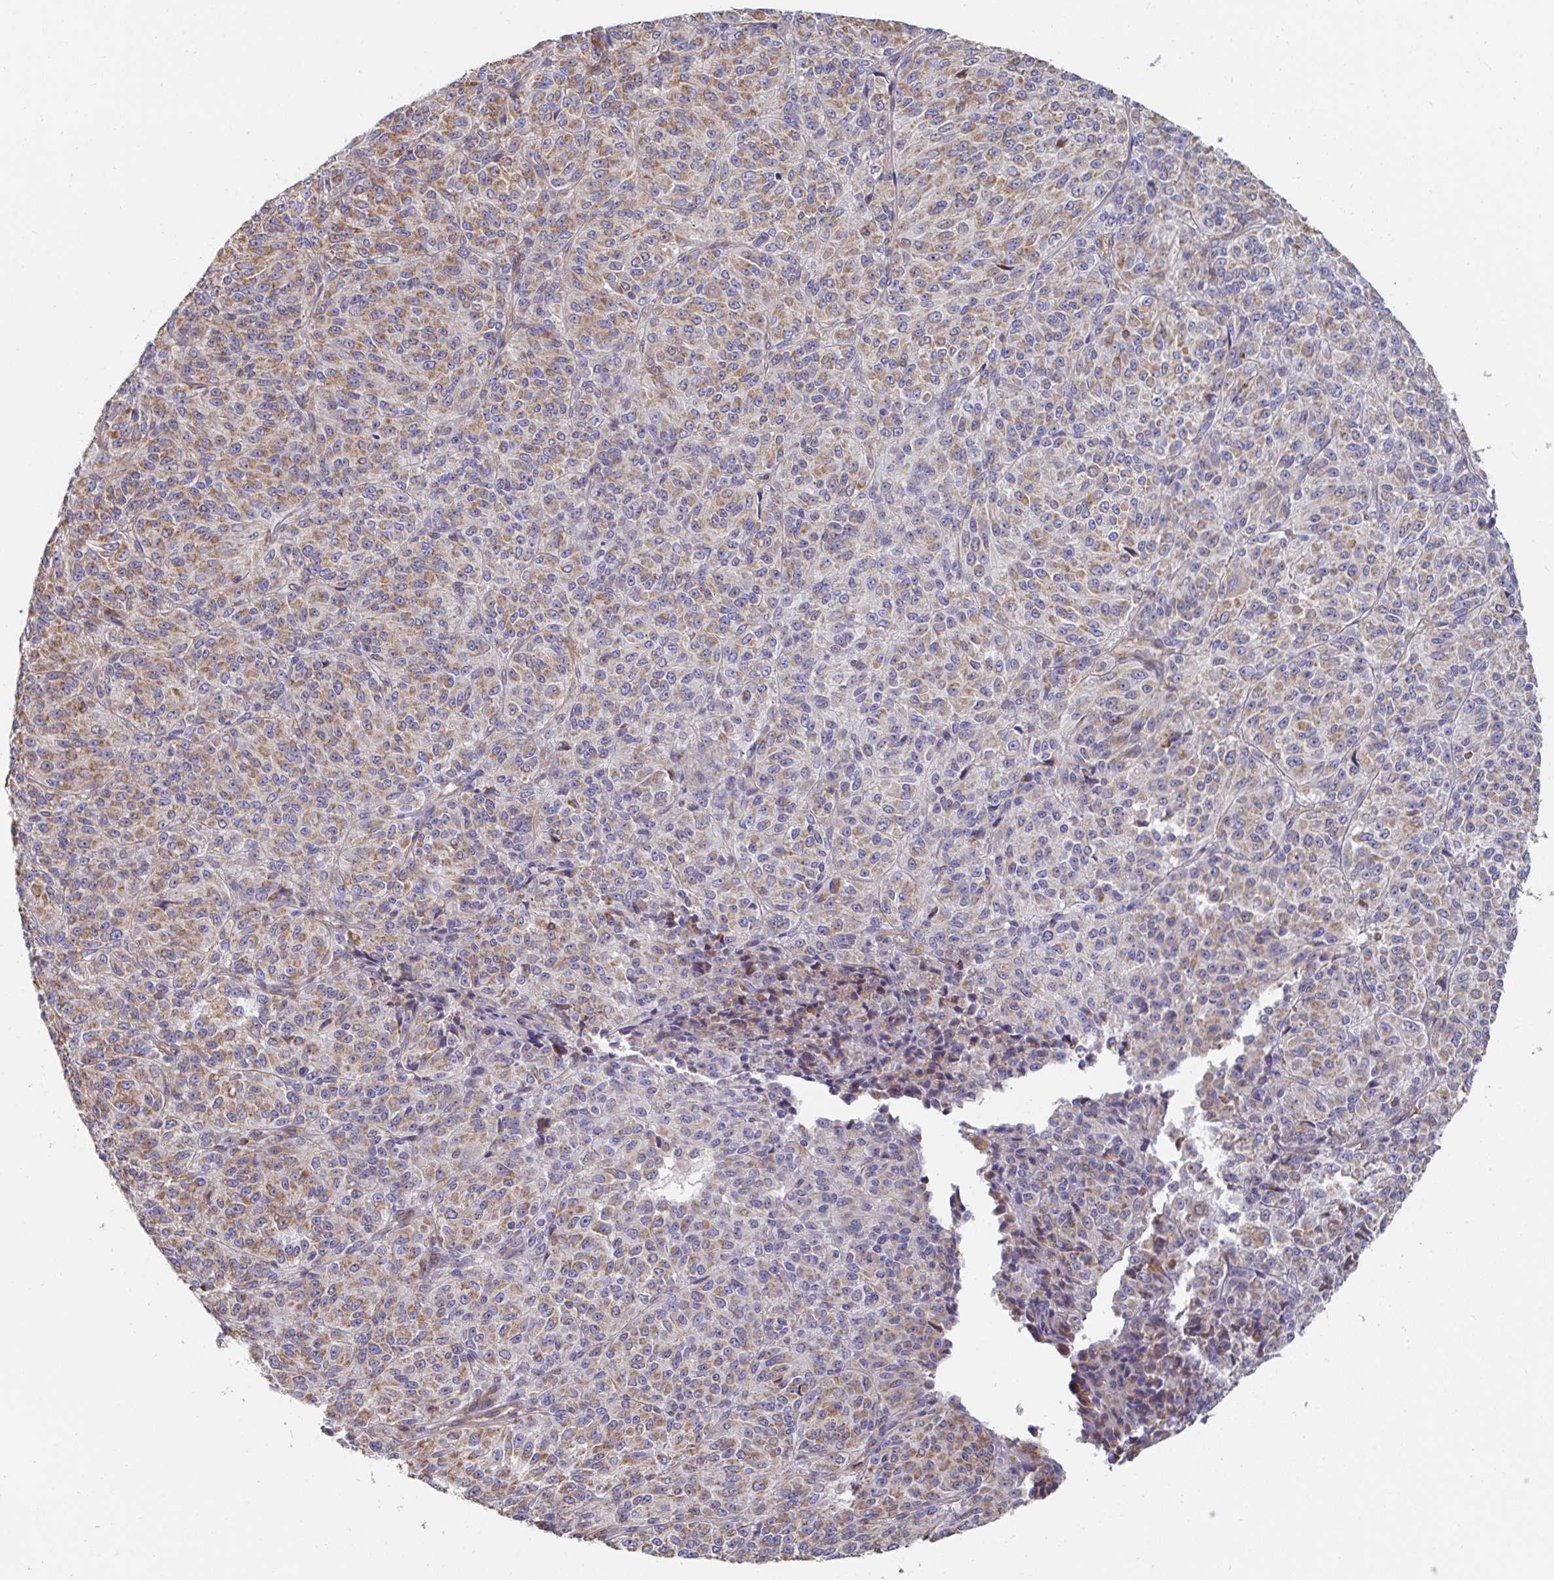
{"staining": {"intensity": "moderate", "quantity": ">75%", "location": "cytoplasmic/membranous"}, "tissue": "melanoma", "cell_type": "Tumor cells", "image_type": "cancer", "snomed": [{"axis": "morphology", "description": "Malignant melanoma, Metastatic site"}, {"axis": "topography", "description": "Brain"}], "caption": "Immunohistochemical staining of human melanoma exhibits medium levels of moderate cytoplasmic/membranous expression in about >75% of tumor cells. The staining was performed using DAB, with brown indicating positive protein expression. Nuclei are stained blue with hematoxylin.", "gene": "DZANK1", "patient": {"sex": "female", "age": 56}}